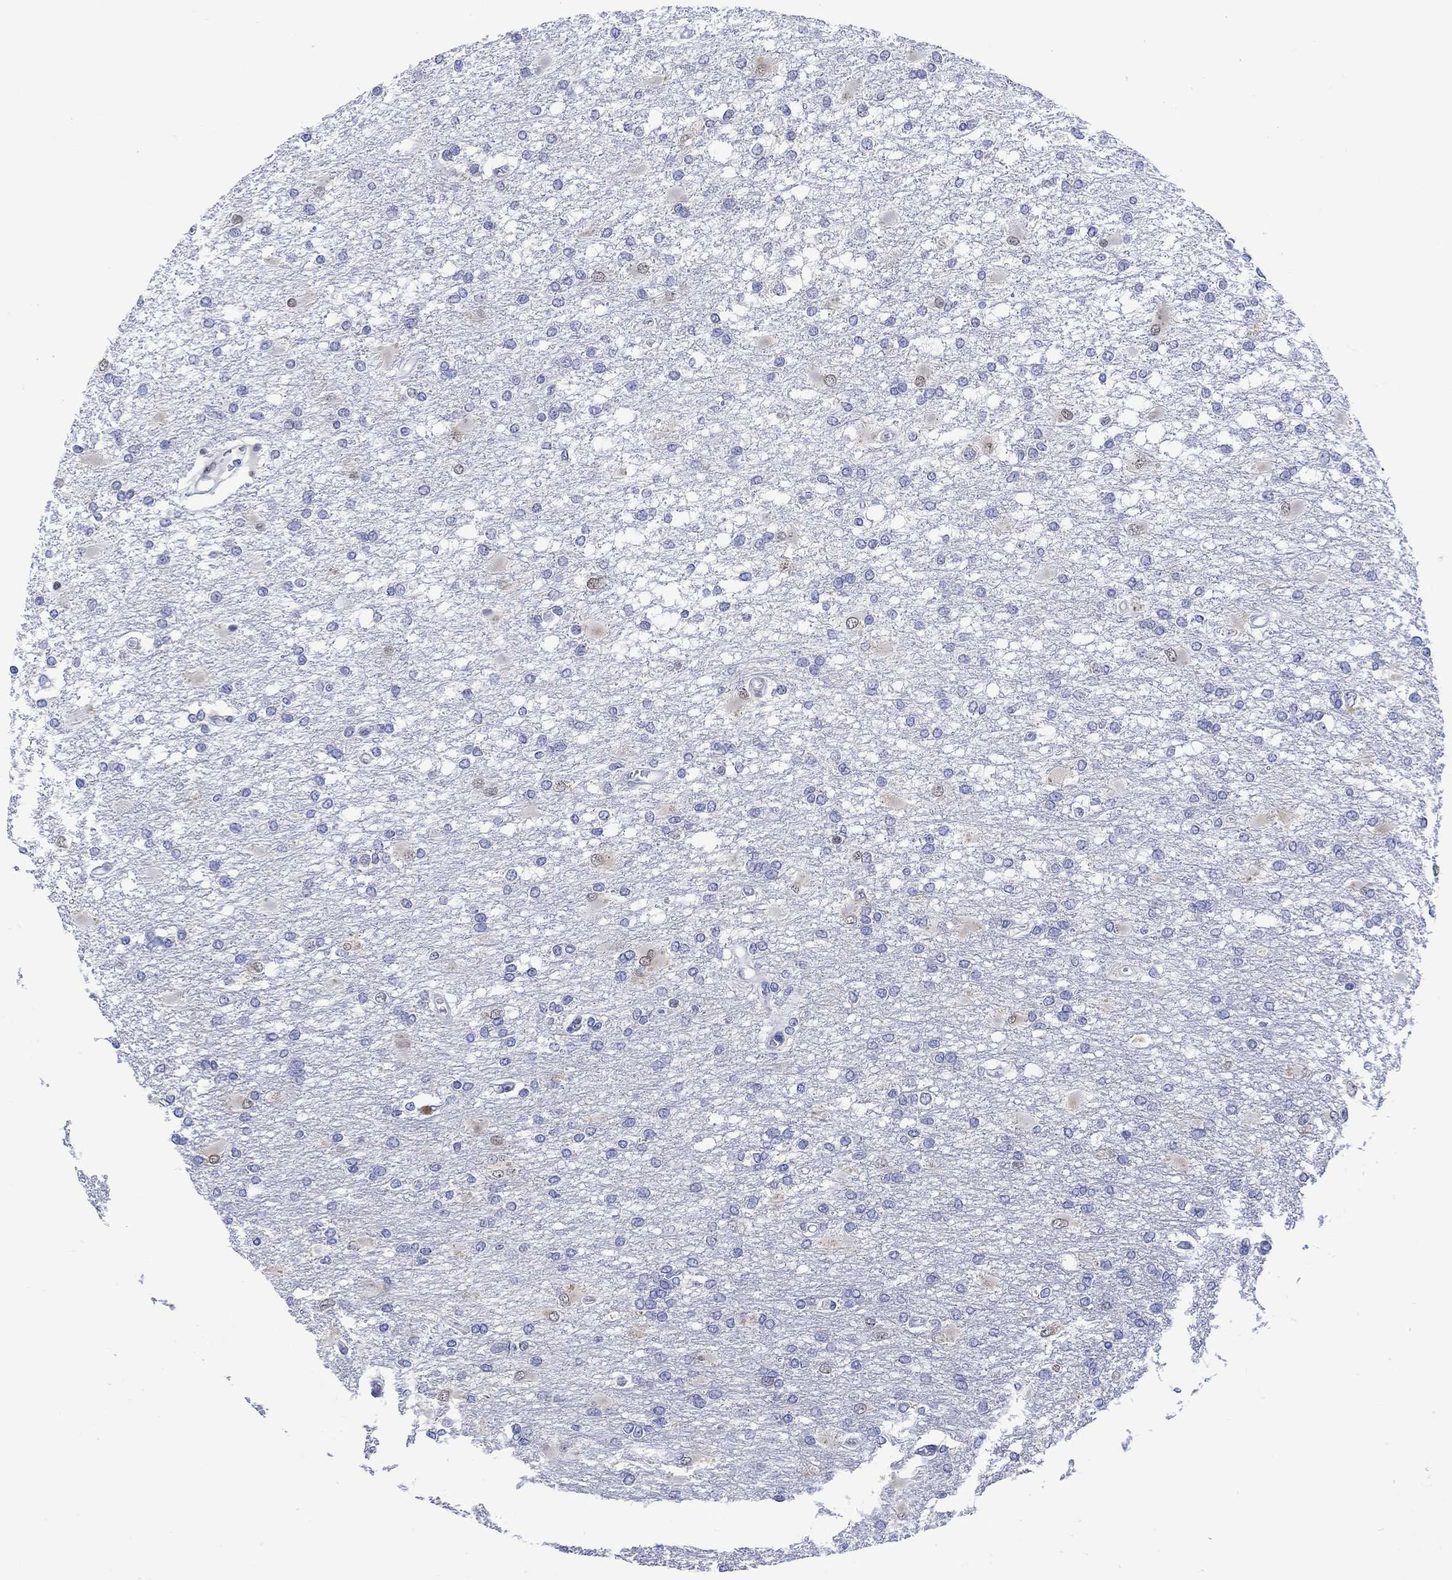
{"staining": {"intensity": "moderate", "quantity": "<25%", "location": "nuclear"}, "tissue": "glioma", "cell_type": "Tumor cells", "image_type": "cancer", "snomed": [{"axis": "morphology", "description": "Glioma, malignant, High grade"}, {"axis": "topography", "description": "Cerebral cortex"}], "caption": "Glioma stained with a protein marker displays moderate staining in tumor cells.", "gene": "MSI1", "patient": {"sex": "male", "age": 79}}